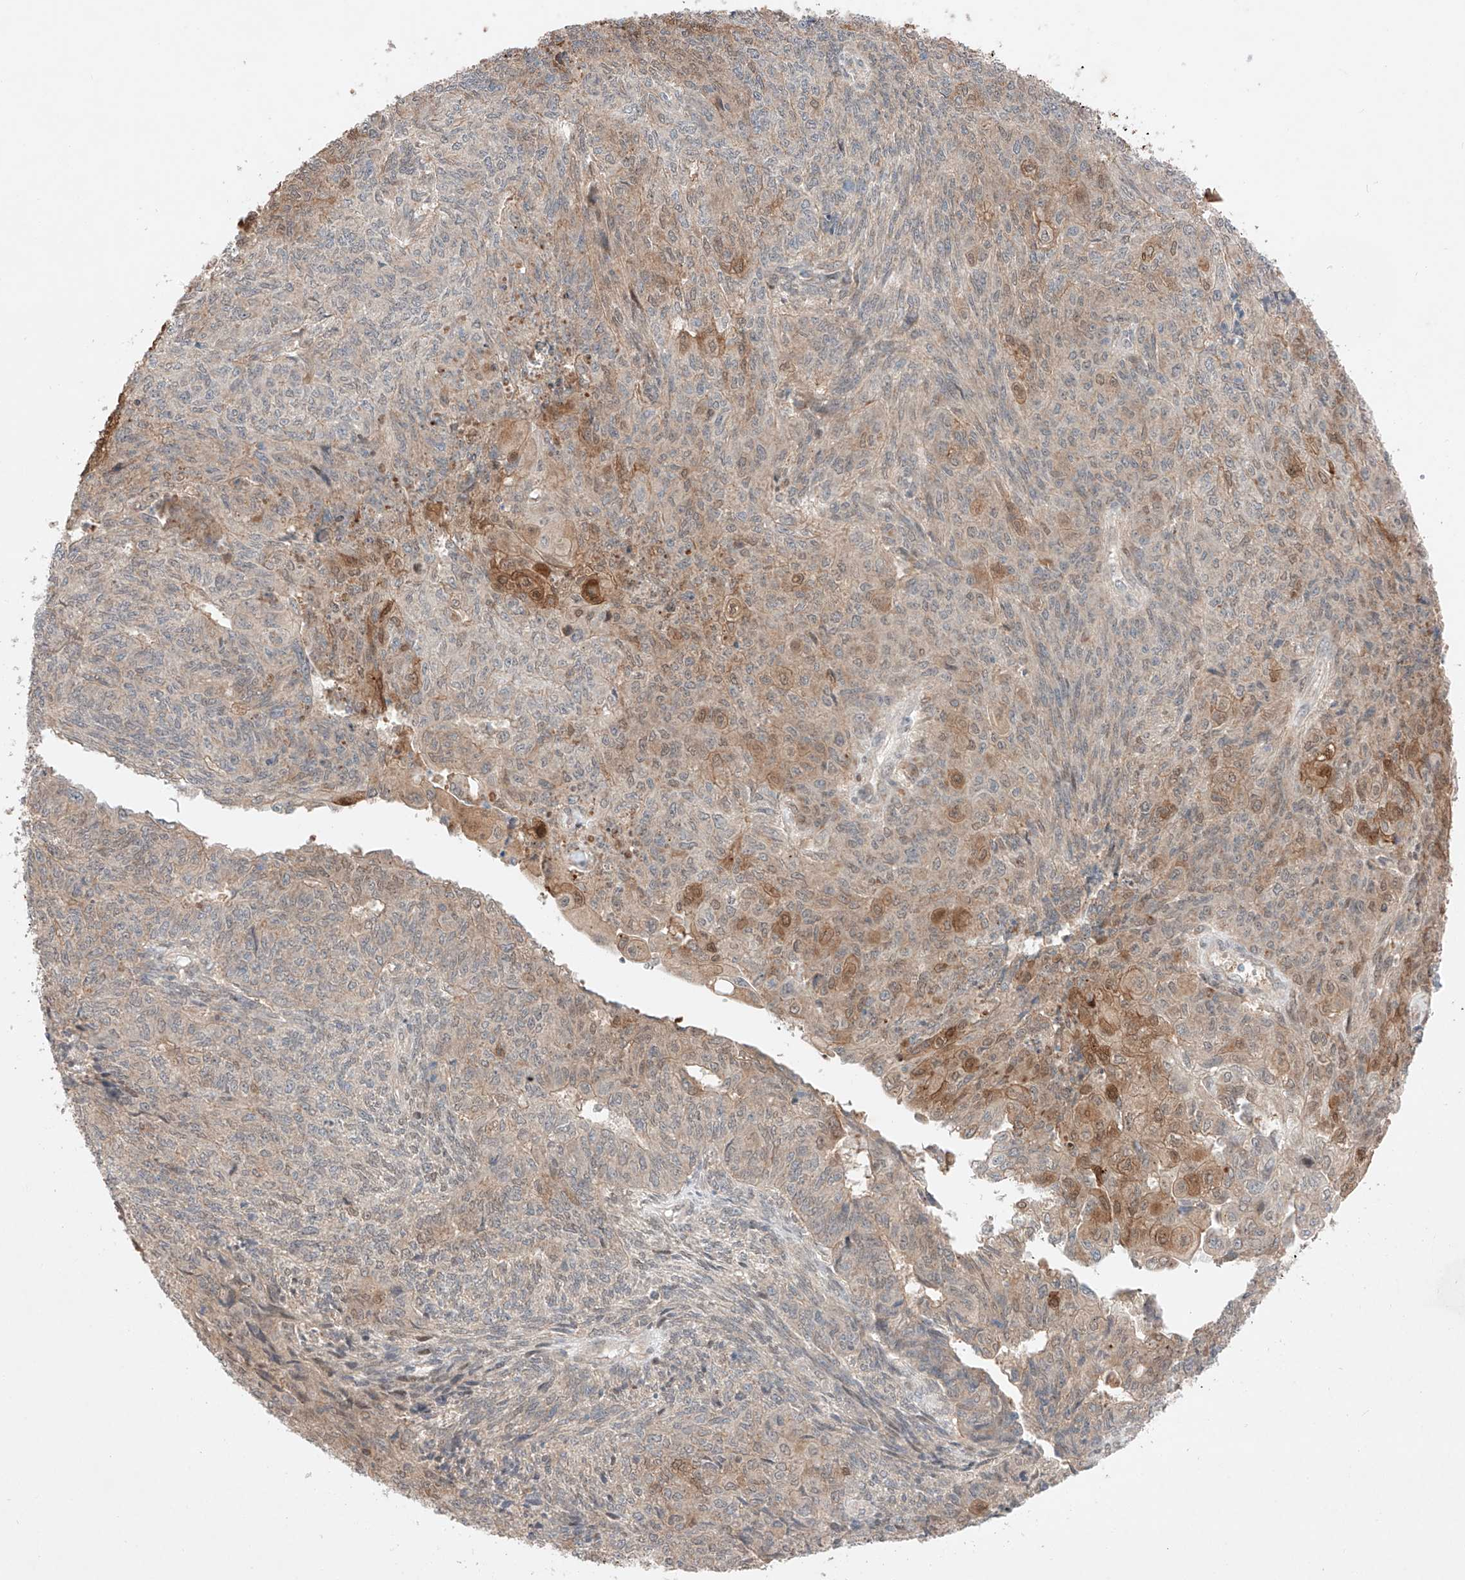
{"staining": {"intensity": "moderate", "quantity": "<25%", "location": "cytoplasmic/membranous,nuclear"}, "tissue": "endometrial cancer", "cell_type": "Tumor cells", "image_type": "cancer", "snomed": [{"axis": "morphology", "description": "Adenocarcinoma, NOS"}, {"axis": "topography", "description": "Endometrium"}], "caption": "Tumor cells exhibit low levels of moderate cytoplasmic/membranous and nuclear positivity in approximately <25% of cells in endometrial cancer (adenocarcinoma).", "gene": "GCNT1", "patient": {"sex": "female", "age": 32}}